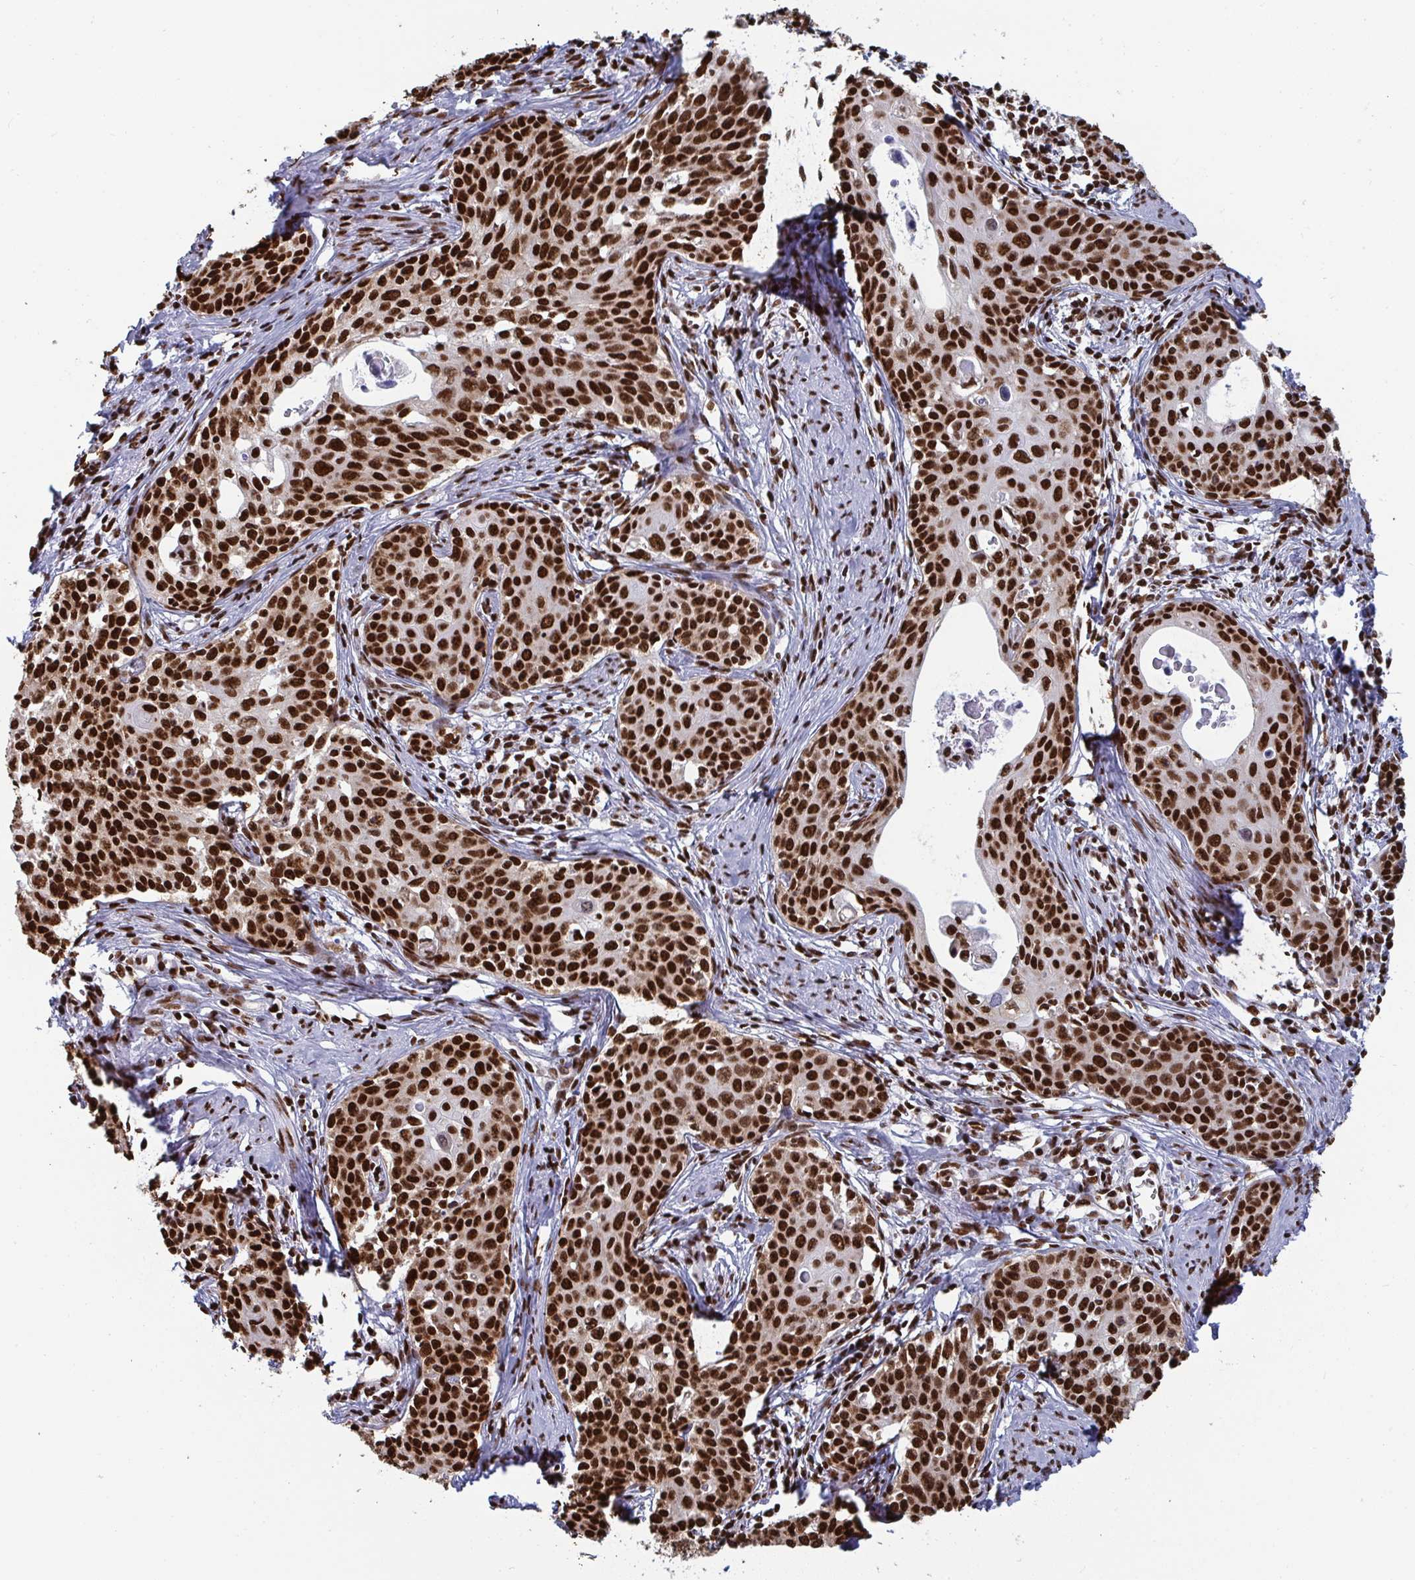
{"staining": {"intensity": "strong", "quantity": ">75%", "location": "nuclear"}, "tissue": "cervical cancer", "cell_type": "Tumor cells", "image_type": "cancer", "snomed": [{"axis": "morphology", "description": "Squamous cell carcinoma, NOS"}, {"axis": "morphology", "description": "Adenocarcinoma, NOS"}, {"axis": "topography", "description": "Cervix"}], "caption": "The image exhibits a brown stain indicating the presence of a protein in the nuclear of tumor cells in cervical adenocarcinoma. The protein of interest is stained brown, and the nuclei are stained in blue (DAB (3,3'-diaminobenzidine) IHC with brightfield microscopy, high magnification).", "gene": "GAR1", "patient": {"sex": "female", "age": 52}}